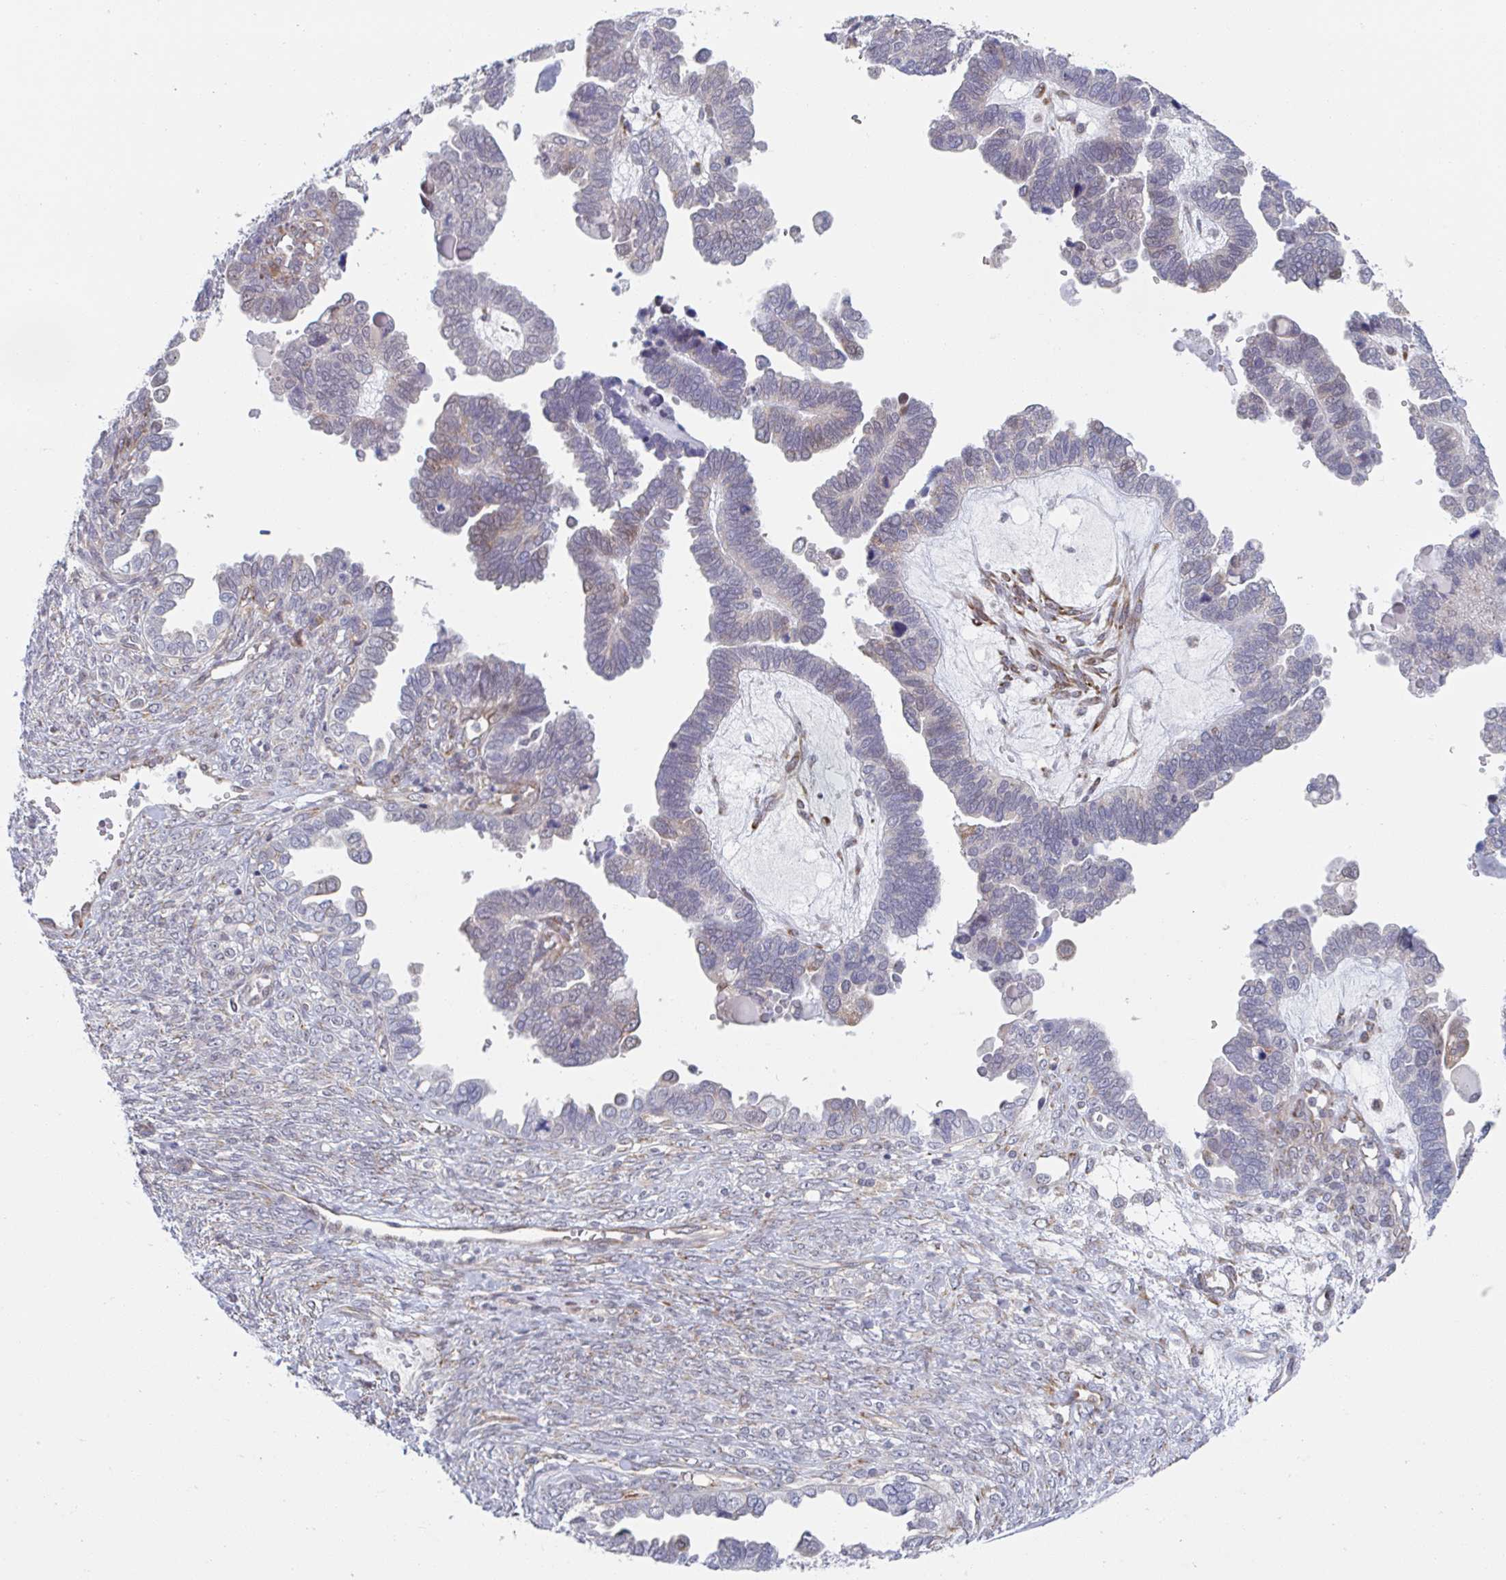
{"staining": {"intensity": "negative", "quantity": "none", "location": "none"}, "tissue": "ovarian cancer", "cell_type": "Tumor cells", "image_type": "cancer", "snomed": [{"axis": "morphology", "description": "Cystadenocarcinoma, serous, NOS"}, {"axis": "topography", "description": "Ovary"}], "caption": "IHC image of neoplastic tissue: ovarian serous cystadenocarcinoma stained with DAB exhibits no significant protein staining in tumor cells.", "gene": "TRAPPC10", "patient": {"sex": "female", "age": 51}}